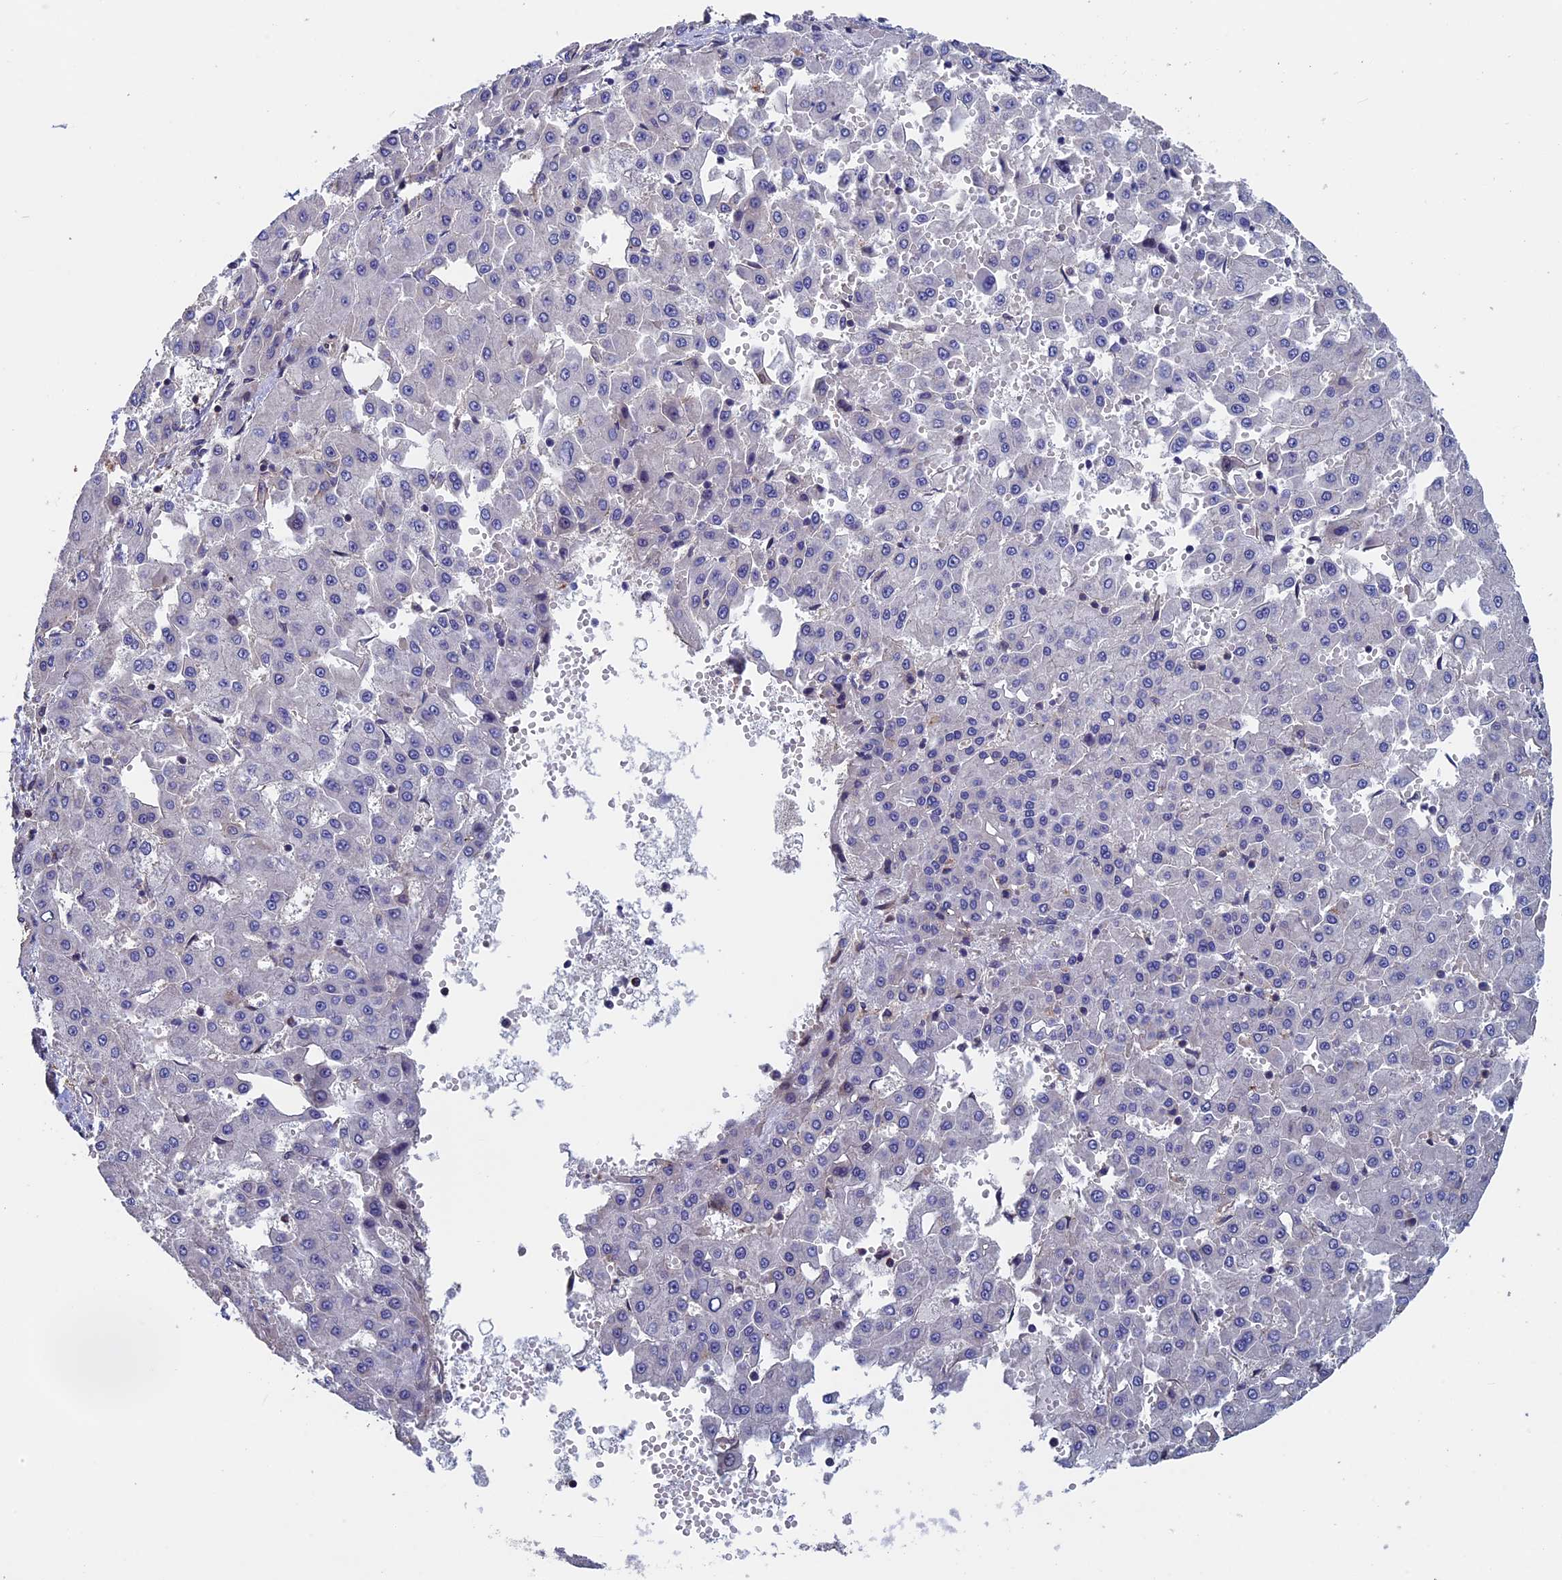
{"staining": {"intensity": "negative", "quantity": "none", "location": "none"}, "tissue": "liver cancer", "cell_type": "Tumor cells", "image_type": "cancer", "snomed": [{"axis": "morphology", "description": "Carcinoma, Hepatocellular, NOS"}, {"axis": "topography", "description": "Liver"}], "caption": "A micrograph of liver cancer (hepatocellular carcinoma) stained for a protein displays no brown staining in tumor cells.", "gene": "LCMT1", "patient": {"sex": "male", "age": 47}}